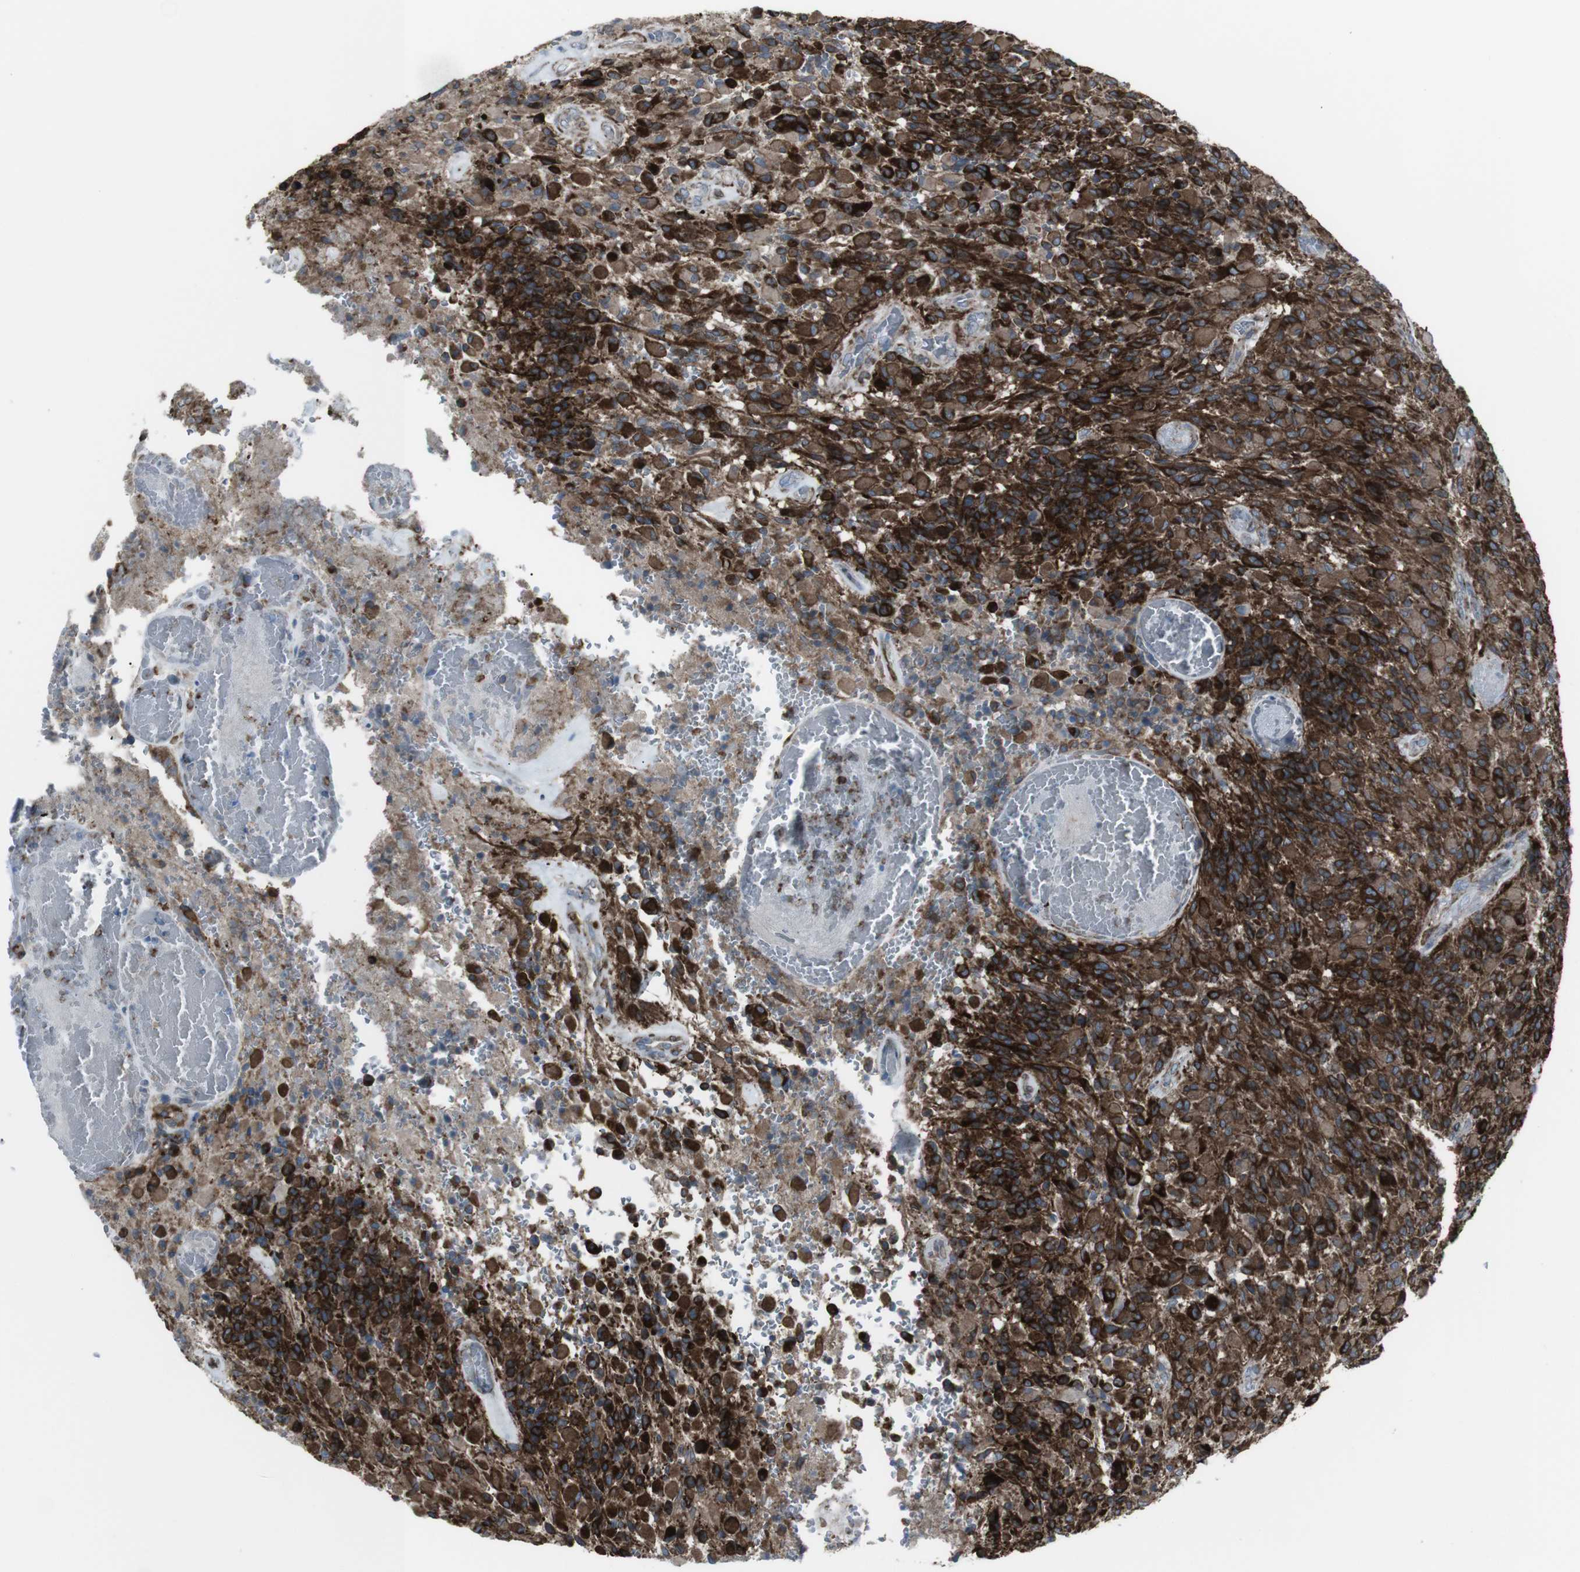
{"staining": {"intensity": "strong", "quantity": ">75%", "location": "cytoplasmic/membranous"}, "tissue": "glioma", "cell_type": "Tumor cells", "image_type": "cancer", "snomed": [{"axis": "morphology", "description": "Glioma, malignant, High grade"}, {"axis": "topography", "description": "Brain"}], "caption": "High-grade glioma (malignant) stained with DAB (3,3'-diaminobenzidine) immunohistochemistry (IHC) exhibits high levels of strong cytoplasmic/membranous staining in approximately >75% of tumor cells.", "gene": "LNPK", "patient": {"sex": "male", "age": 71}}